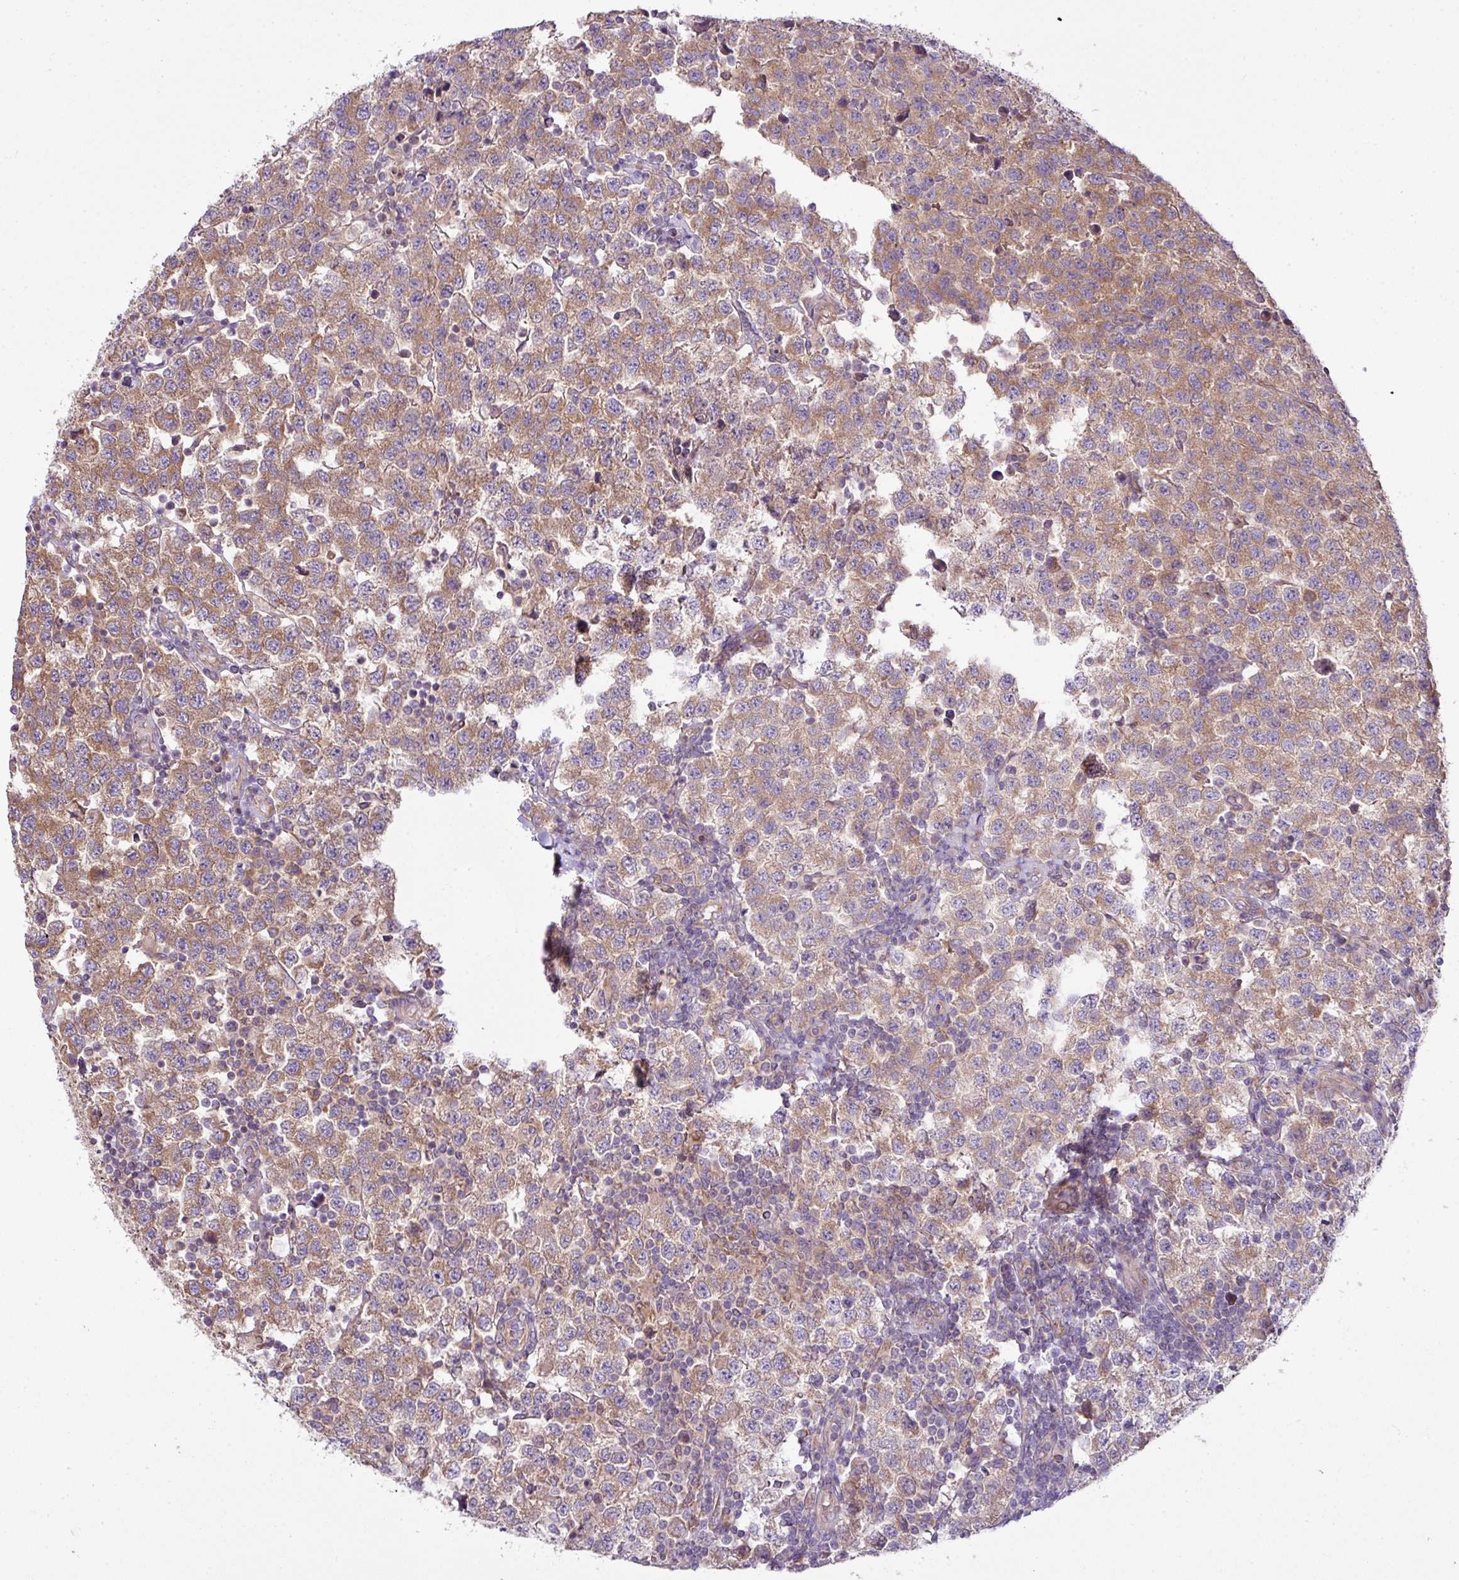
{"staining": {"intensity": "moderate", "quantity": ">75%", "location": "cytoplasmic/membranous"}, "tissue": "testis cancer", "cell_type": "Tumor cells", "image_type": "cancer", "snomed": [{"axis": "morphology", "description": "Seminoma, NOS"}, {"axis": "topography", "description": "Testis"}], "caption": "IHC (DAB) staining of testis cancer (seminoma) exhibits moderate cytoplasmic/membranous protein staining in about >75% of tumor cells. (Stains: DAB (3,3'-diaminobenzidine) in brown, nuclei in blue, Microscopy: brightfield microscopy at high magnification).", "gene": "COX18", "patient": {"sex": "male", "age": 34}}